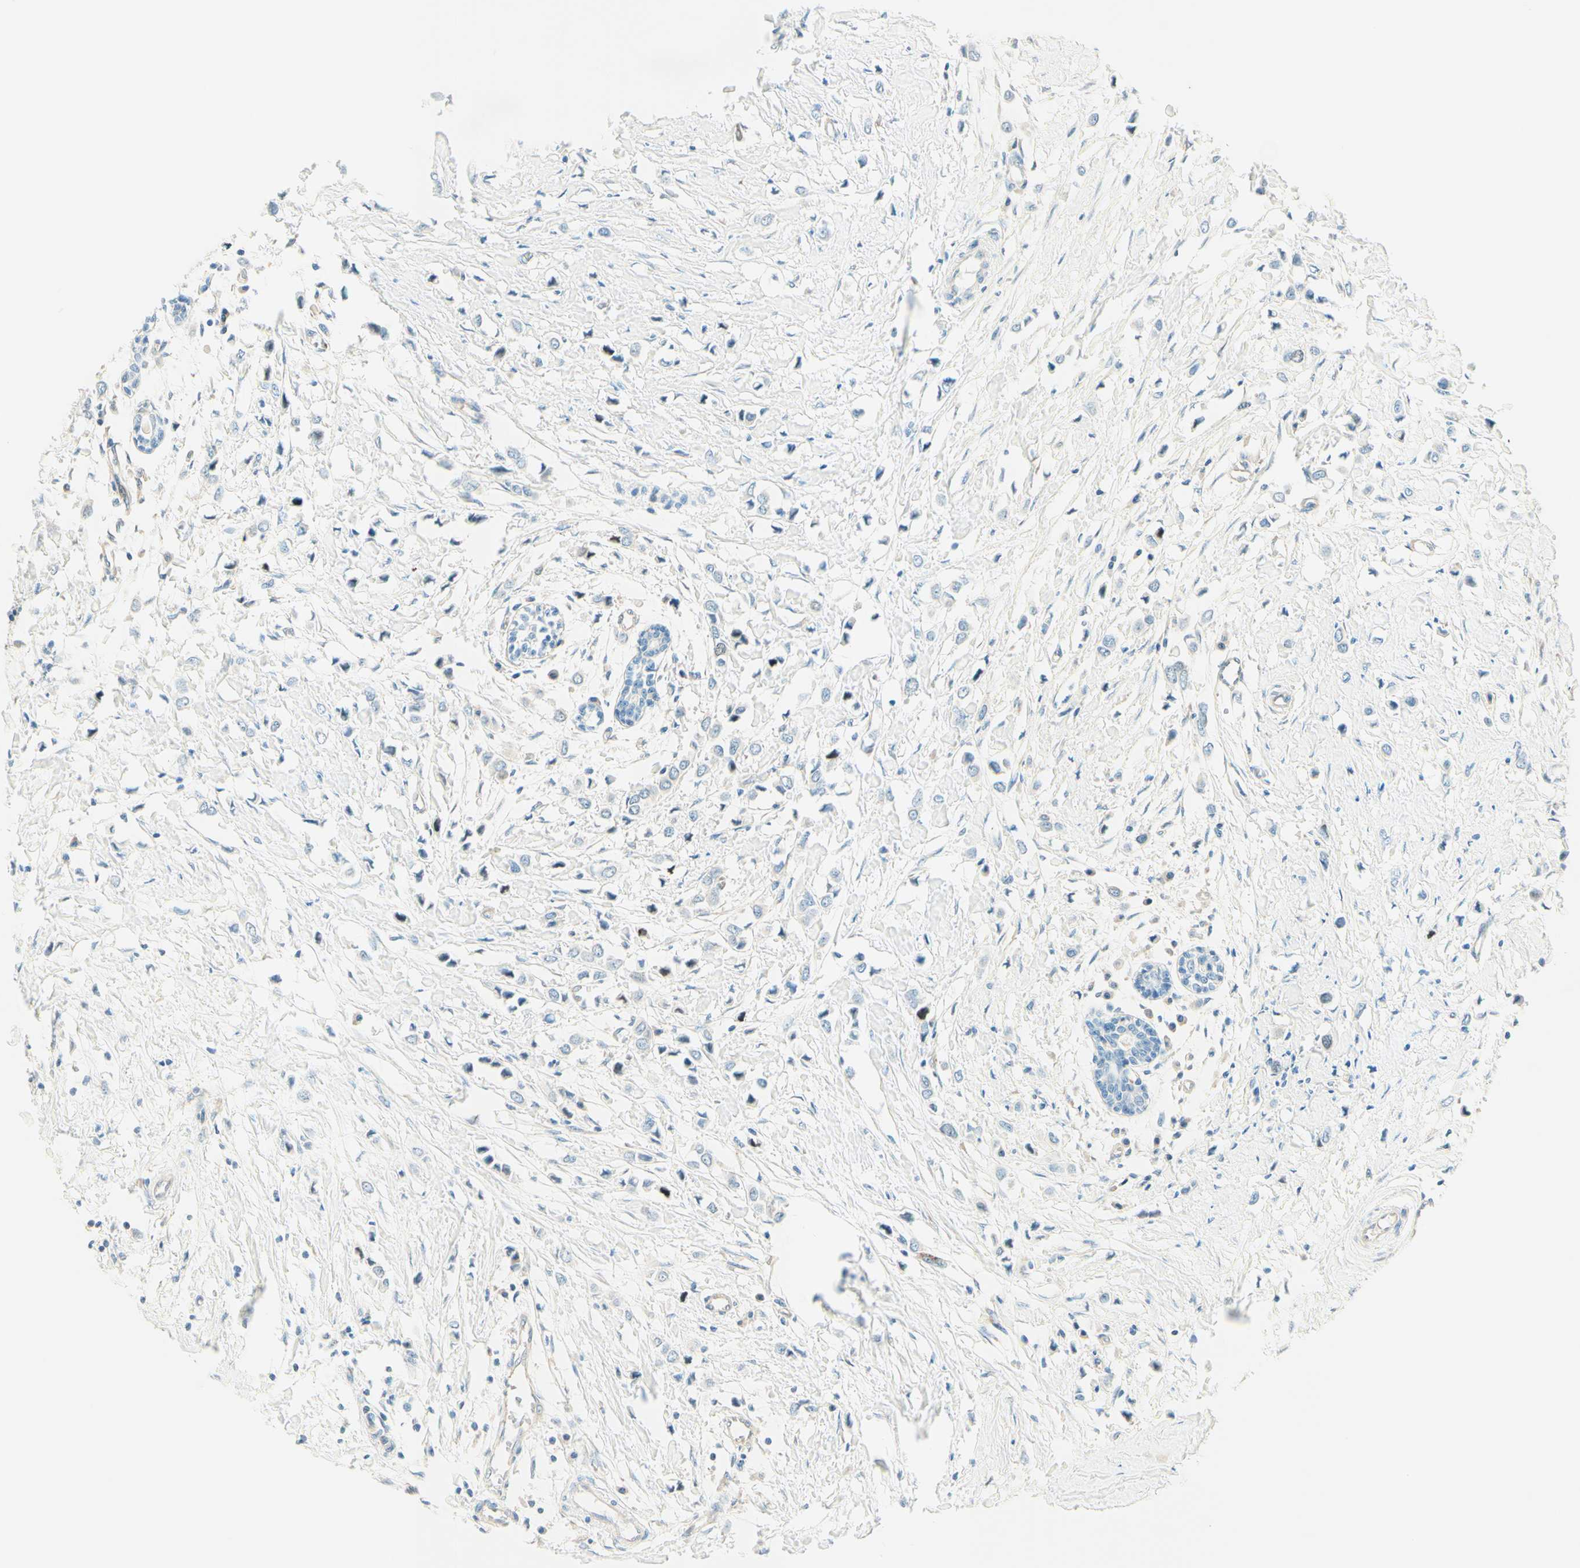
{"staining": {"intensity": "negative", "quantity": "none", "location": "none"}, "tissue": "breast cancer", "cell_type": "Tumor cells", "image_type": "cancer", "snomed": [{"axis": "morphology", "description": "Lobular carcinoma"}, {"axis": "topography", "description": "Breast"}], "caption": "Immunohistochemistry (IHC) image of neoplastic tissue: breast cancer stained with DAB (3,3'-diaminobenzidine) exhibits no significant protein staining in tumor cells.", "gene": "TAOK2", "patient": {"sex": "female", "age": 51}}